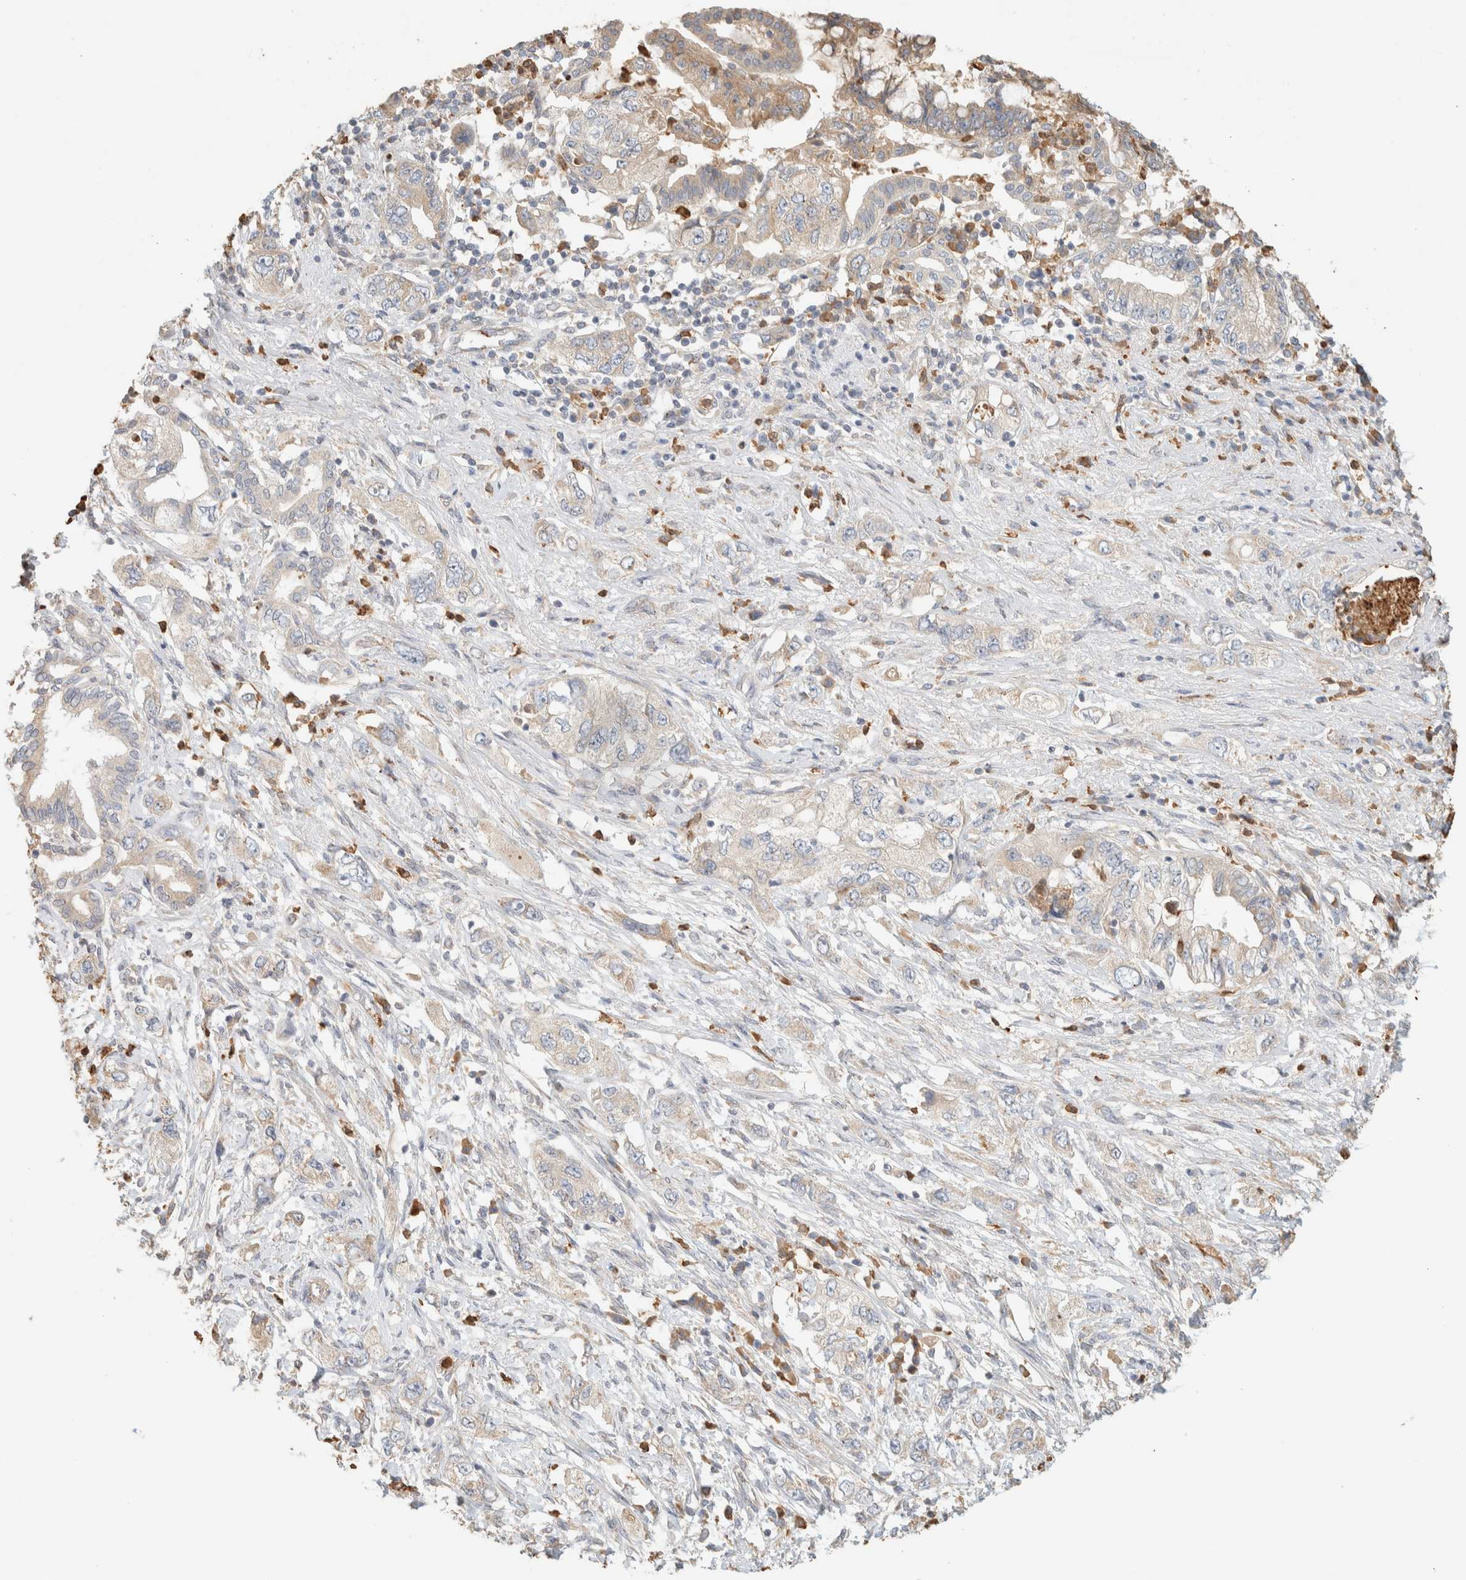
{"staining": {"intensity": "weak", "quantity": ">75%", "location": "cytoplasmic/membranous"}, "tissue": "pancreatic cancer", "cell_type": "Tumor cells", "image_type": "cancer", "snomed": [{"axis": "morphology", "description": "Adenocarcinoma, NOS"}, {"axis": "topography", "description": "Pancreas"}], "caption": "The immunohistochemical stain shows weak cytoplasmic/membranous expression in tumor cells of pancreatic cancer (adenocarcinoma) tissue. The protein is stained brown, and the nuclei are stained in blue (DAB IHC with brightfield microscopy, high magnification).", "gene": "TTC3", "patient": {"sex": "female", "age": 73}}